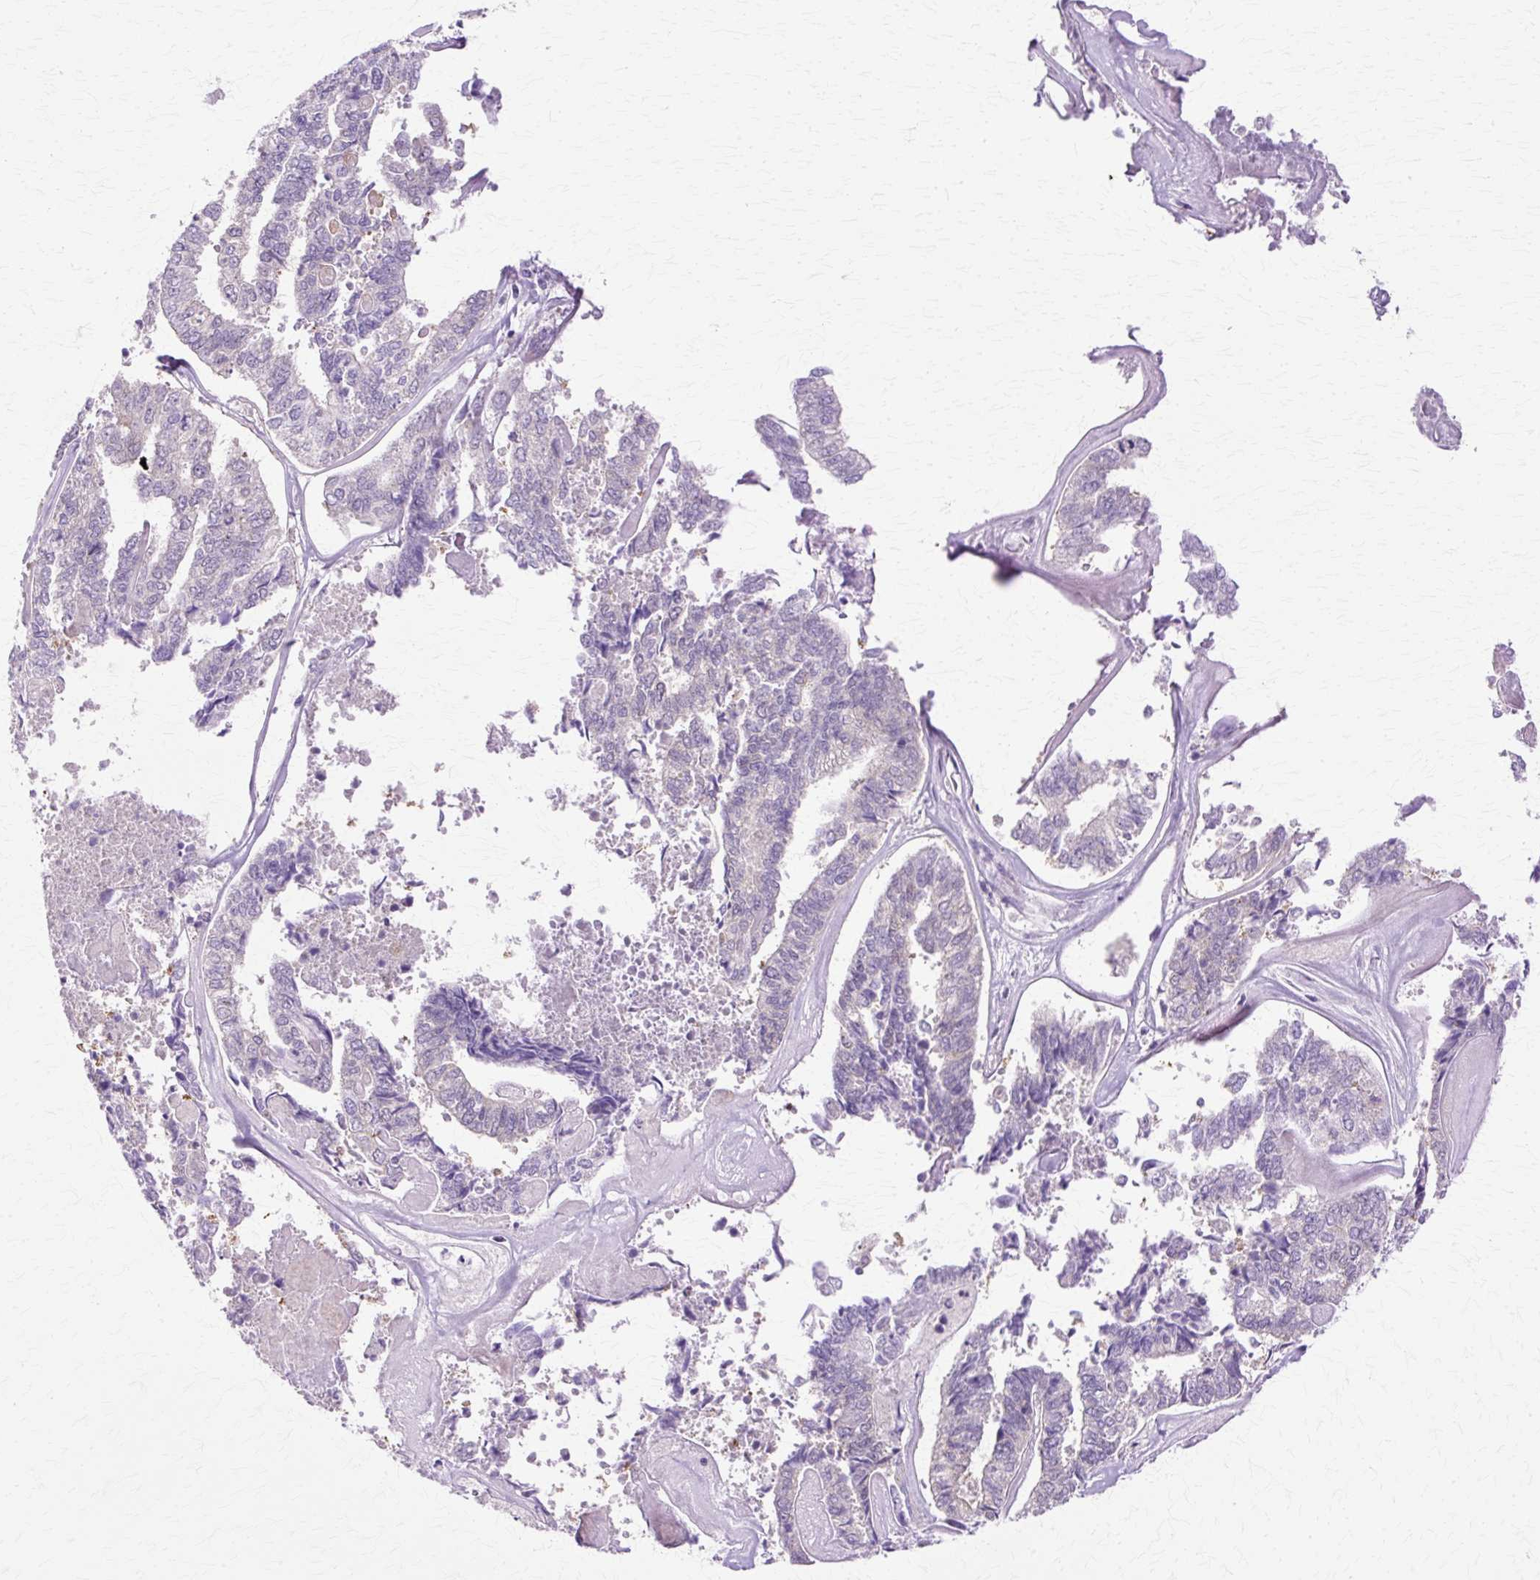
{"staining": {"intensity": "negative", "quantity": "none", "location": "none"}, "tissue": "endometrial cancer", "cell_type": "Tumor cells", "image_type": "cancer", "snomed": [{"axis": "morphology", "description": "Adenocarcinoma, NOS"}, {"axis": "topography", "description": "Endometrium"}], "caption": "Tumor cells are negative for protein expression in human endometrial cancer.", "gene": "HSPA8", "patient": {"sex": "female", "age": 73}}